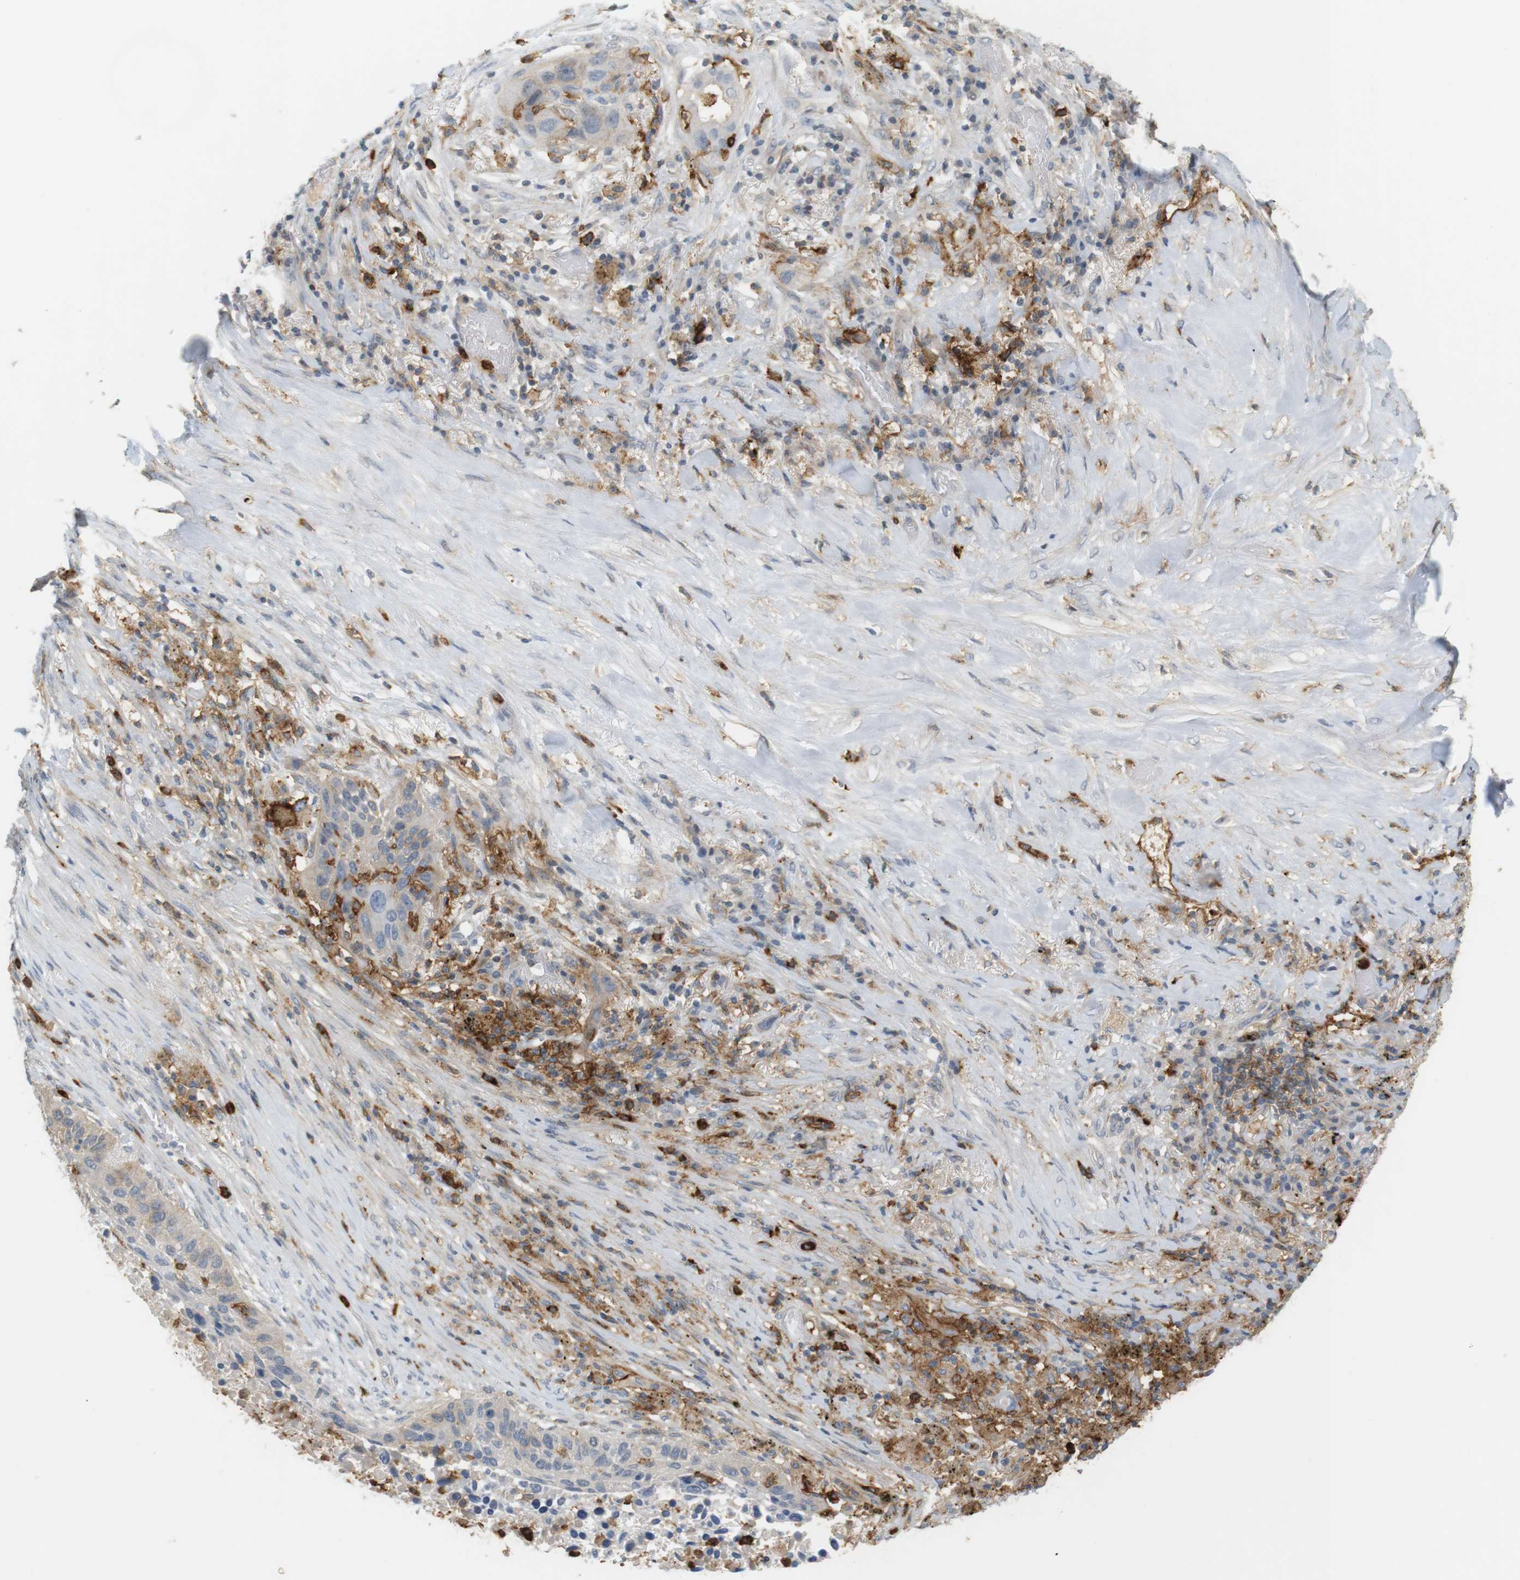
{"staining": {"intensity": "negative", "quantity": "none", "location": "none"}, "tissue": "lung cancer", "cell_type": "Tumor cells", "image_type": "cancer", "snomed": [{"axis": "morphology", "description": "Squamous cell carcinoma, NOS"}, {"axis": "topography", "description": "Lung"}], "caption": "An IHC micrograph of lung cancer (squamous cell carcinoma) is shown. There is no staining in tumor cells of lung cancer (squamous cell carcinoma).", "gene": "SIRPA", "patient": {"sex": "male", "age": 57}}